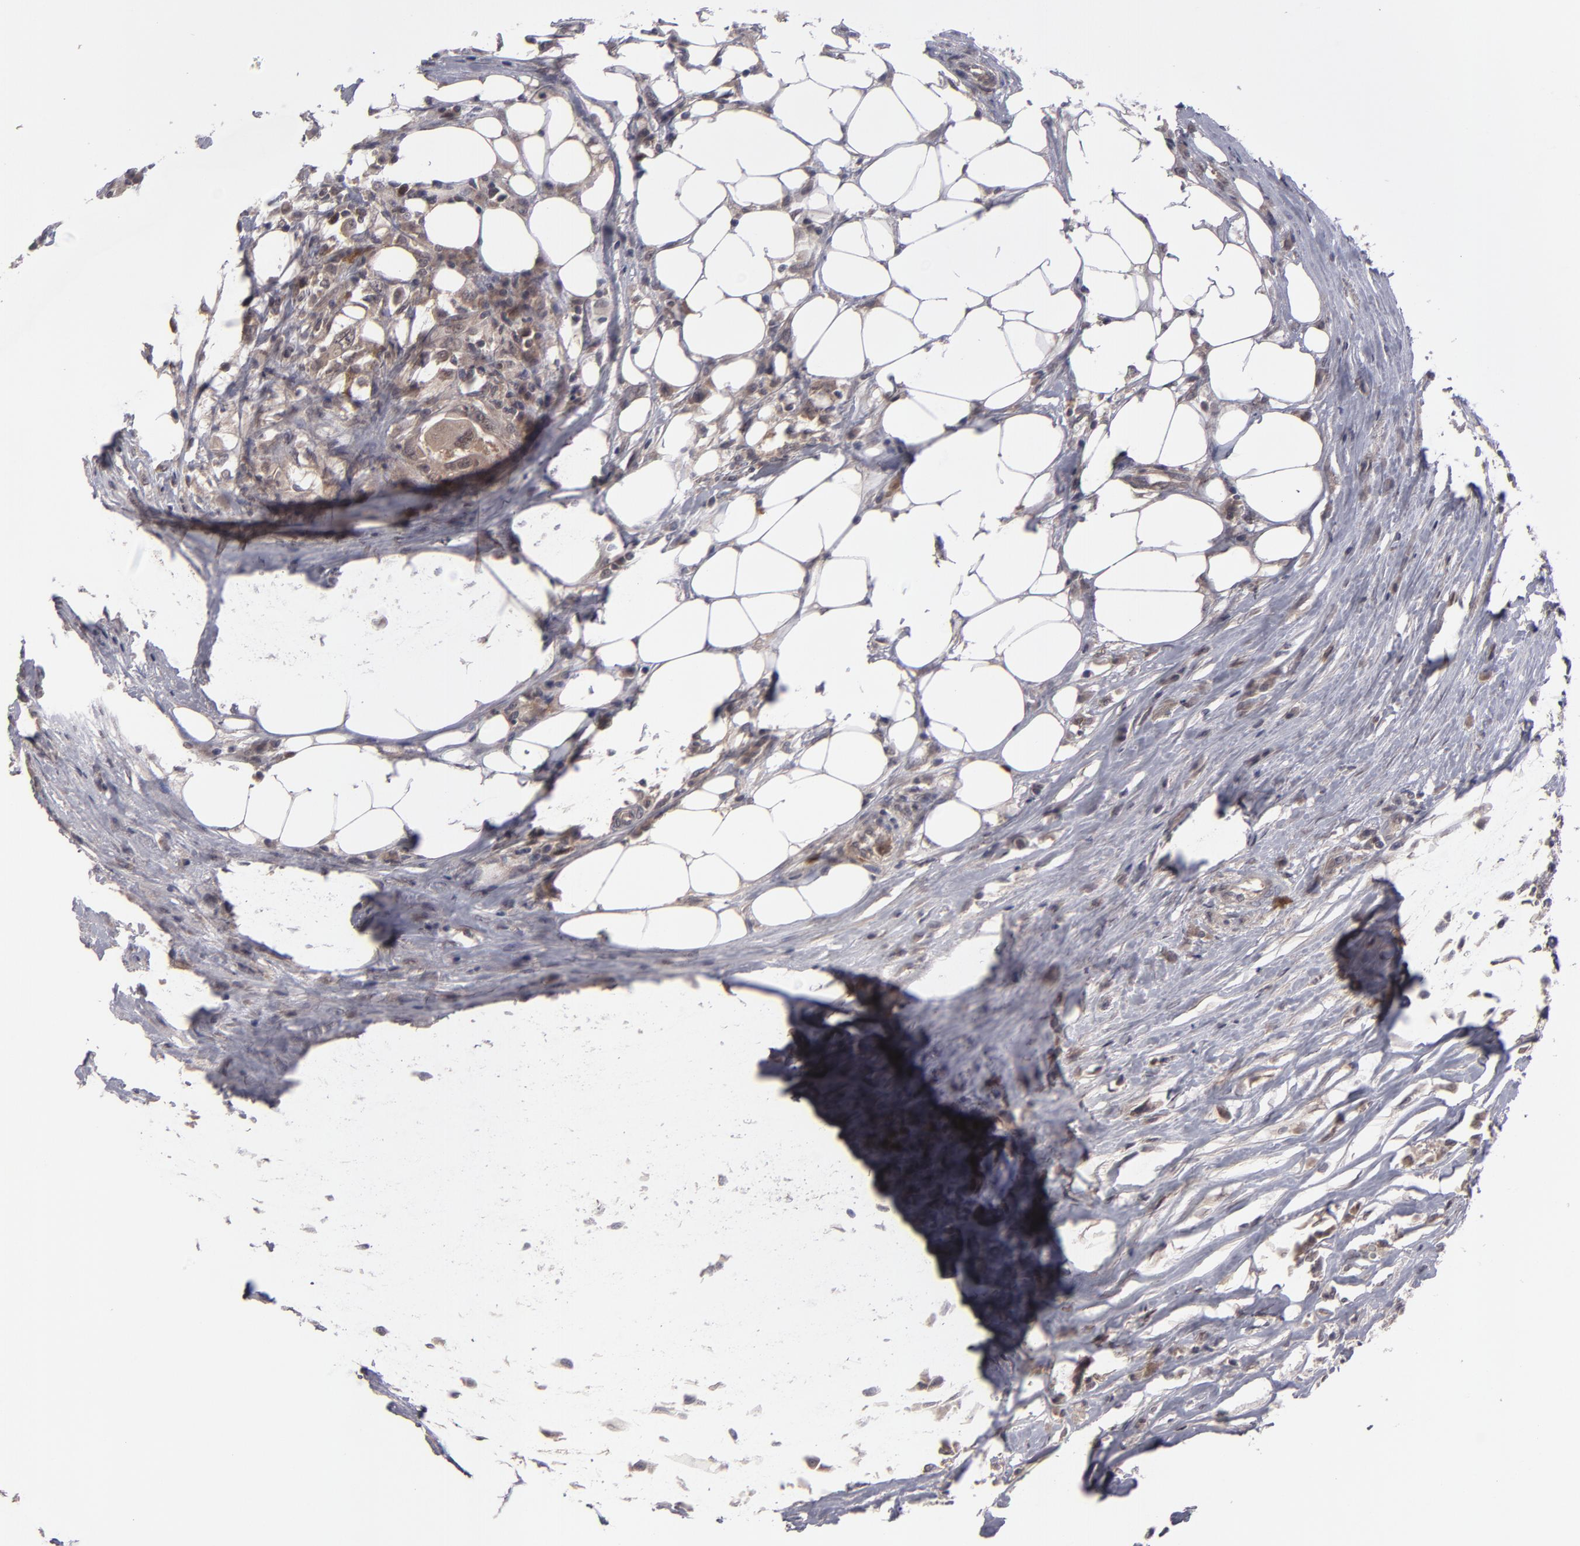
{"staining": {"intensity": "moderate", "quantity": ">75%", "location": "cytoplasmic/membranous"}, "tissue": "colorectal cancer", "cell_type": "Tumor cells", "image_type": "cancer", "snomed": [{"axis": "morphology", "description": "Adenocarcinoma, NOS"}, {"axis": "topography", "description": "Colon"}], "caption": "IHC staining of colorectal cancer, which exhibits medium levels of moderate cytoplasmic/membranous expression in approximately >75% of tumor cells indicating moderate cytoplasmic/membranous protein expression. The staining was performed using DAB (3,3'-diaminobenzidine) (brown) for protein detection and nuclei were counterstained in hematoxylin (blue).", "gene": "TYMS", "patient": {"sex": "male", "age": 71}}